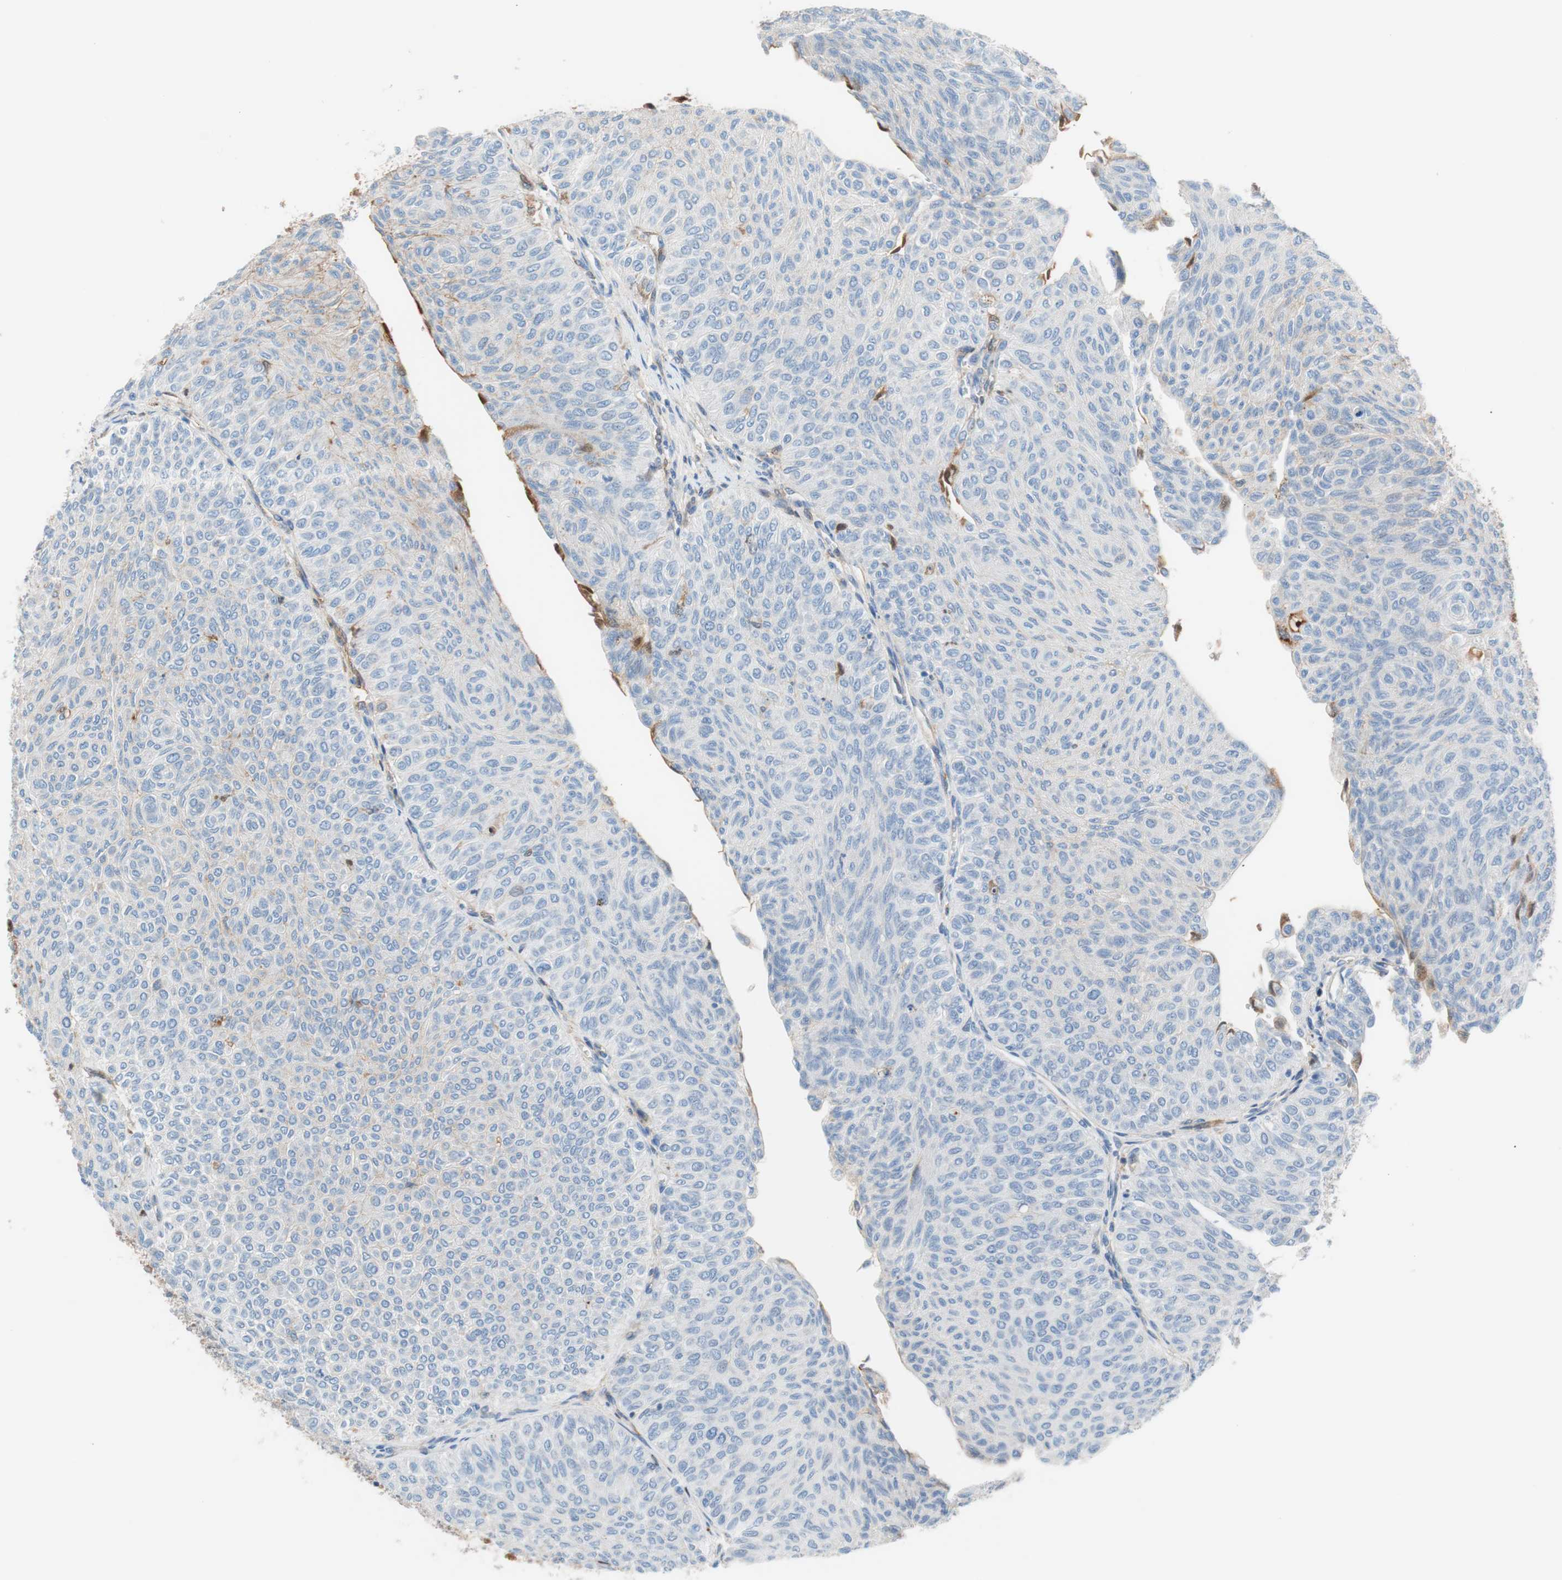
{"staining": {"intensity": "negative", "quantity": "none", "location": "none"}, "tissue": "urothelial cancer", "cell_type": "Tumor cells", "image_type": "cancer", "snomed": [{"axis": "morphology", "description": "Urothelial carcinoma, Low grade"}, {"axis": "topography", "description": "Urinary bladder"}], "caption": "Tumor cells show no significant protein positivity in low-grade urothelial carcinoma.", "gene": "RBP4", "patient": {"sex": "male", "age": 78}}